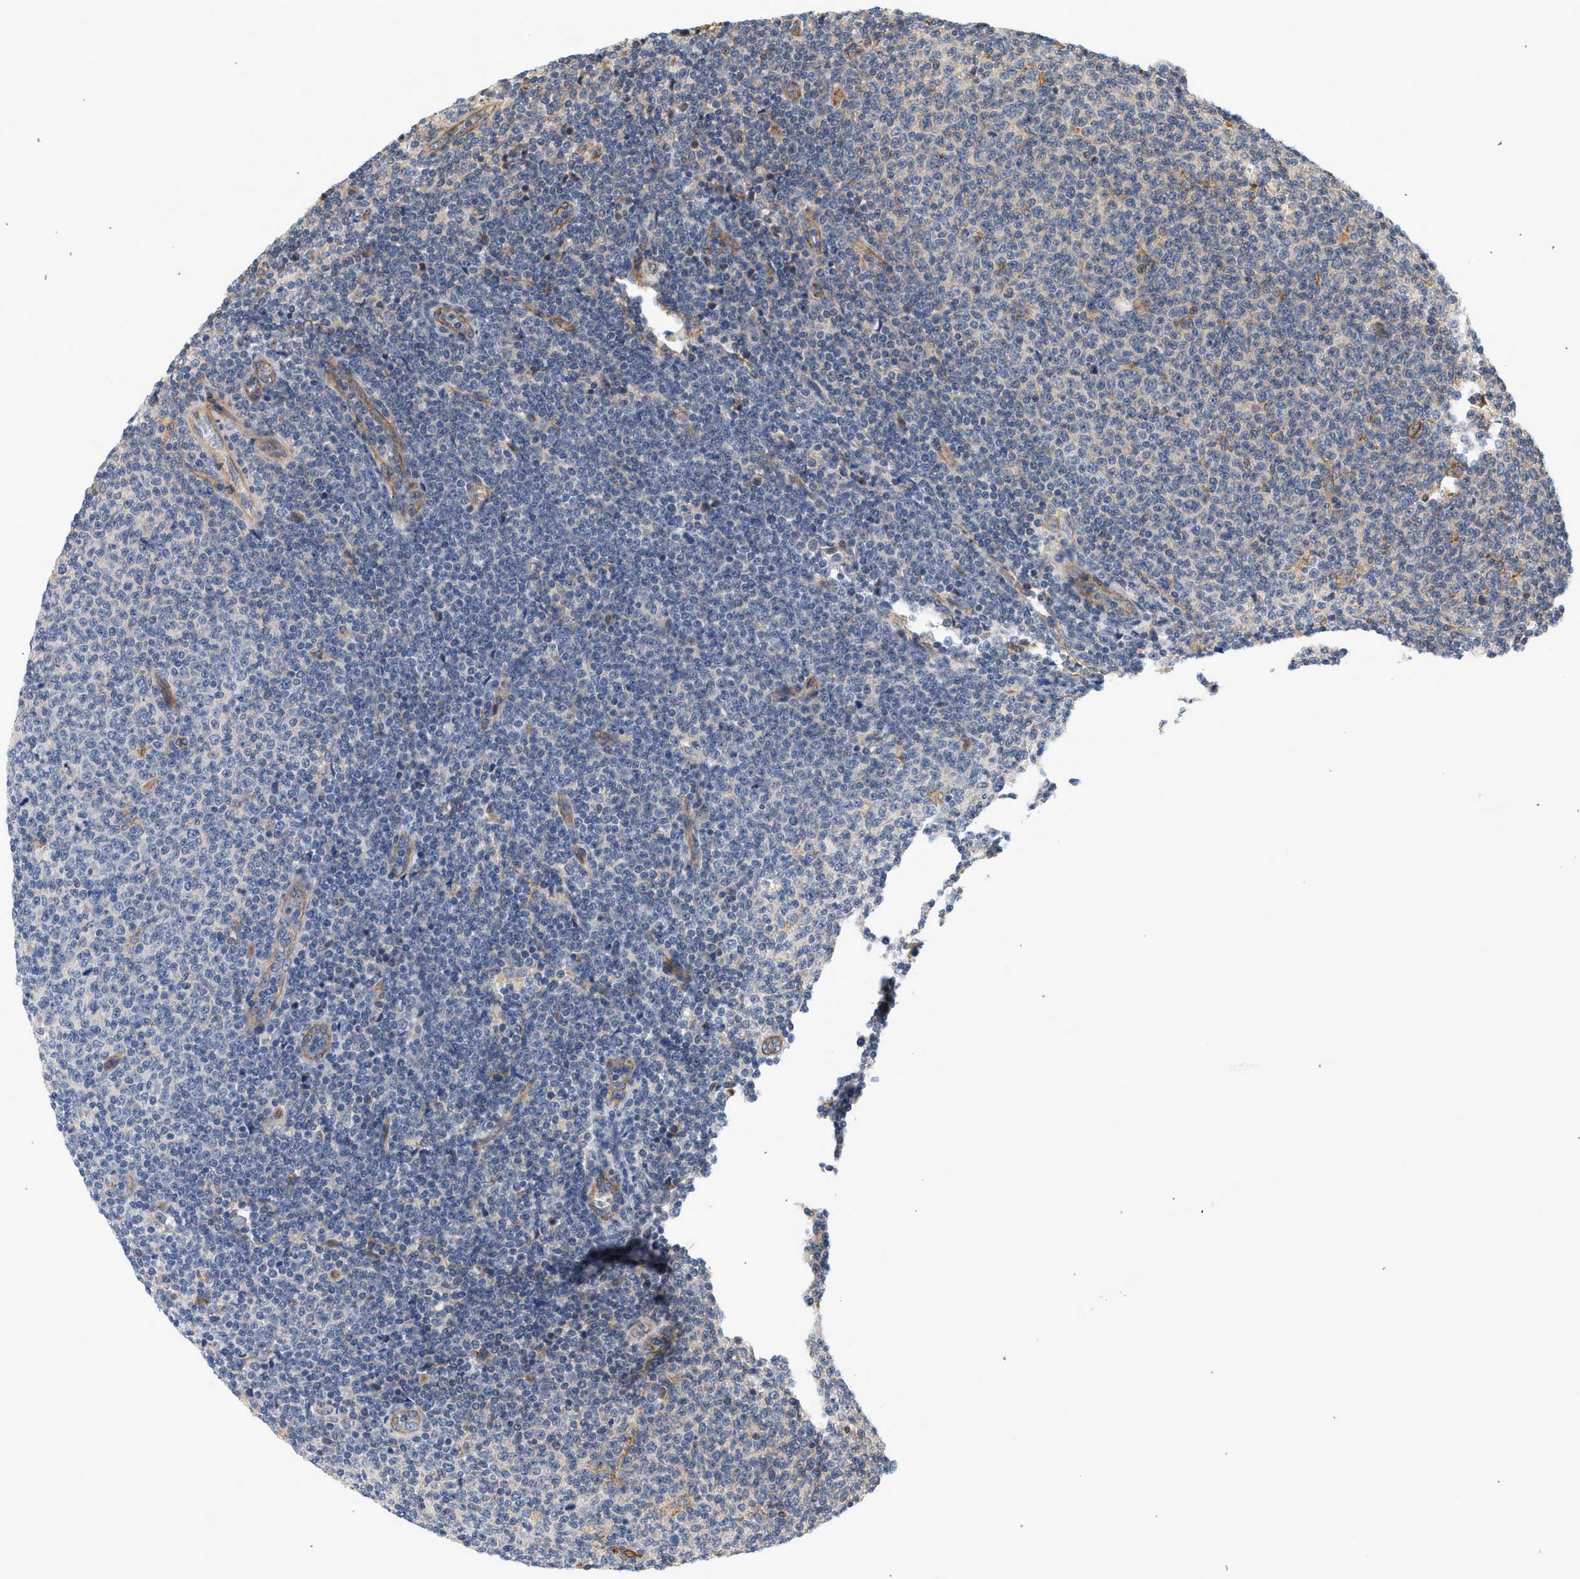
{"staining": {"intensity": "negative", "quantity": "none", "location": "none"}, "tissue": "lymphoma", "cell_type": "Tumor cells", "image_type": "cancer", "snomed": [{"axis": "morphology", "description": "Malignant lymphoma, non-Hodgkin's type, Low grade"}, {"axis": "topography", "description": "Lymph node"}], "caption": "Micrograph shows no significant protein expression in tumor cells of lymphoma.", "gene": "CTXN1", "patient": {"sex": "male", "age": 66}}